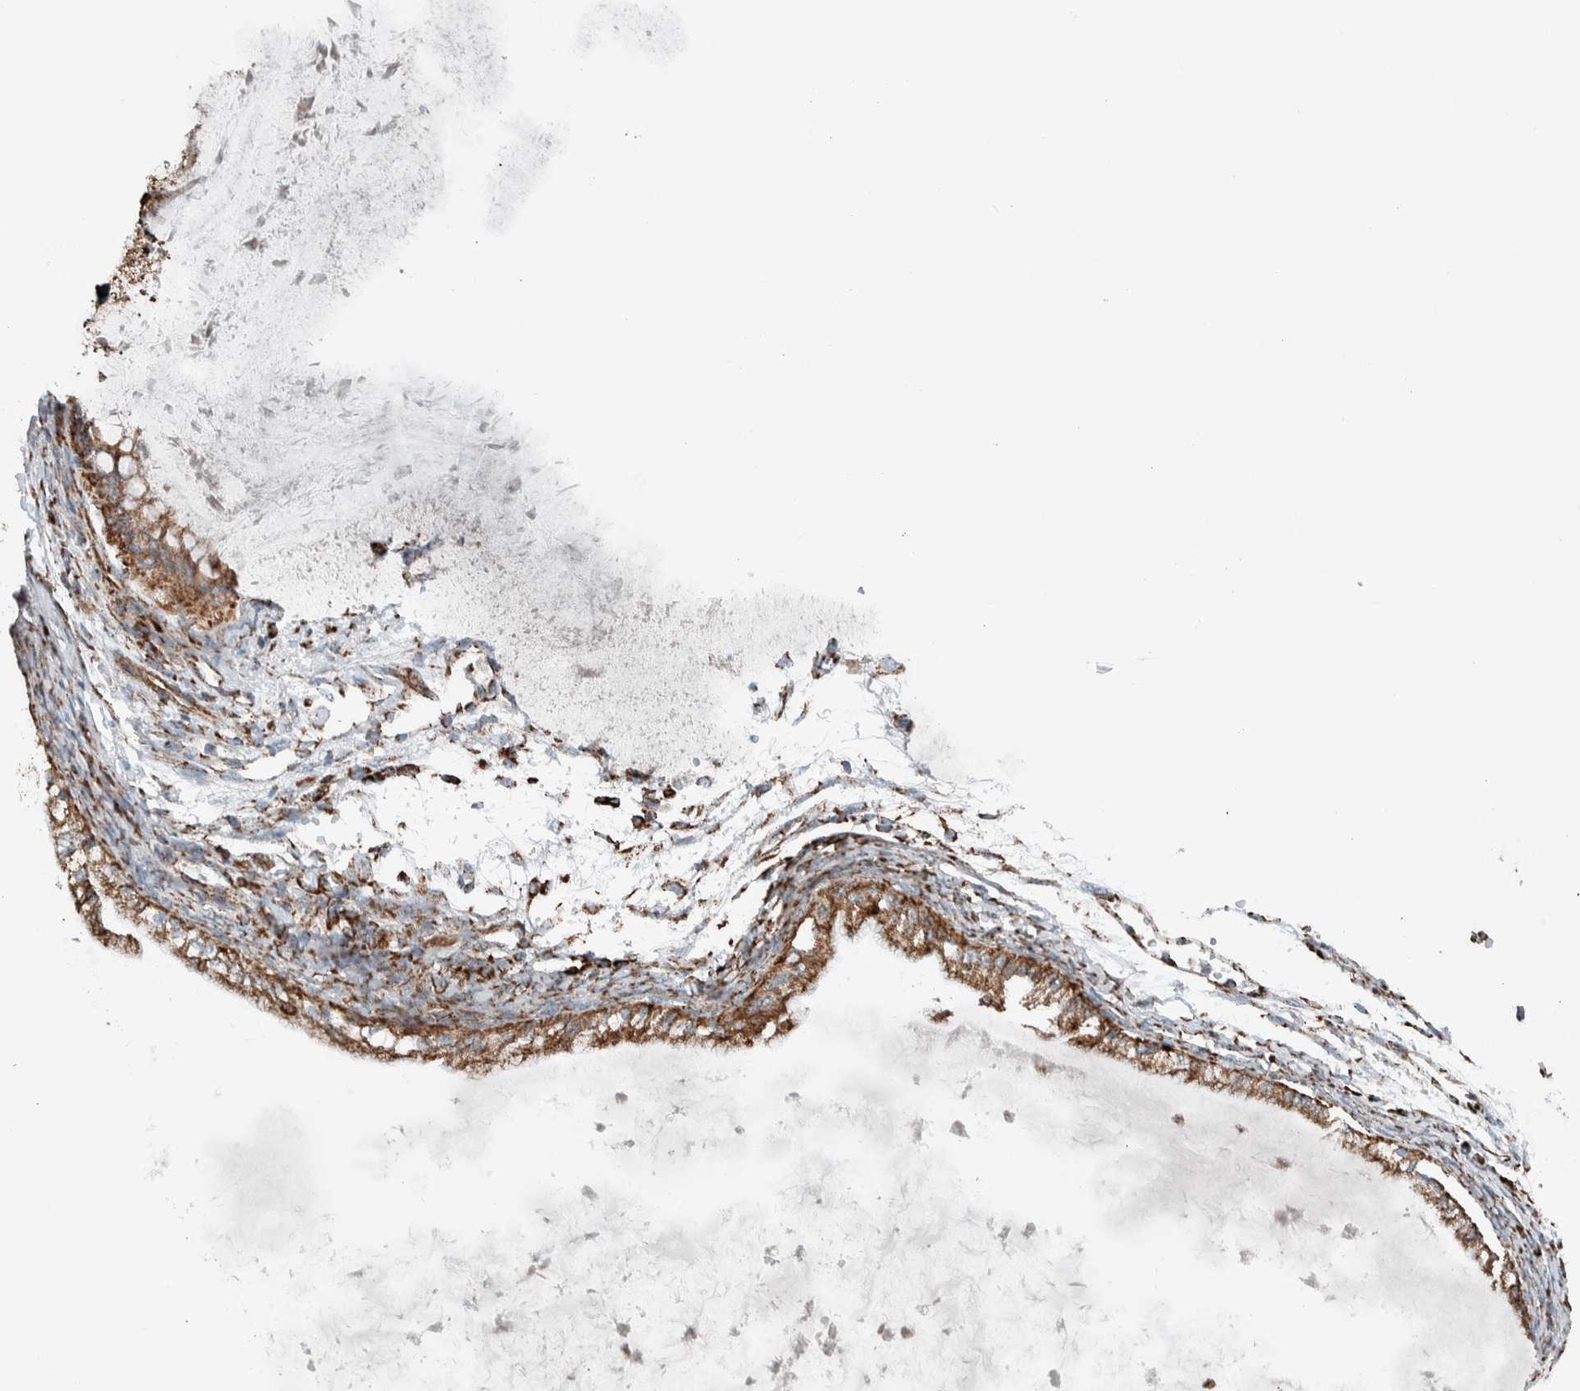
{"staining": {"intensity": "moderate", "quantity": ">75%", "location": "cytoplasmic/membranous"}, "tissue": "ovarian cancer", "cell_type": "Tumor cells", "image_type": "cancer", "snomed": [{"axis": "morphology", "description": "Cystadenocarcinoma, mucinous, NOS"}, {"axis": "topography", "description": "Ovary"}], "caption": "Immunohistochemistry (IHC) of mucinous cystadenocarcinoma (ovarian) displays medium levels of moderate cytoplasmic/membranous staining in approximately >75% of tumor cells.", "gene": "CNTROB", "patient": {"sex": "female", "age": 57}}